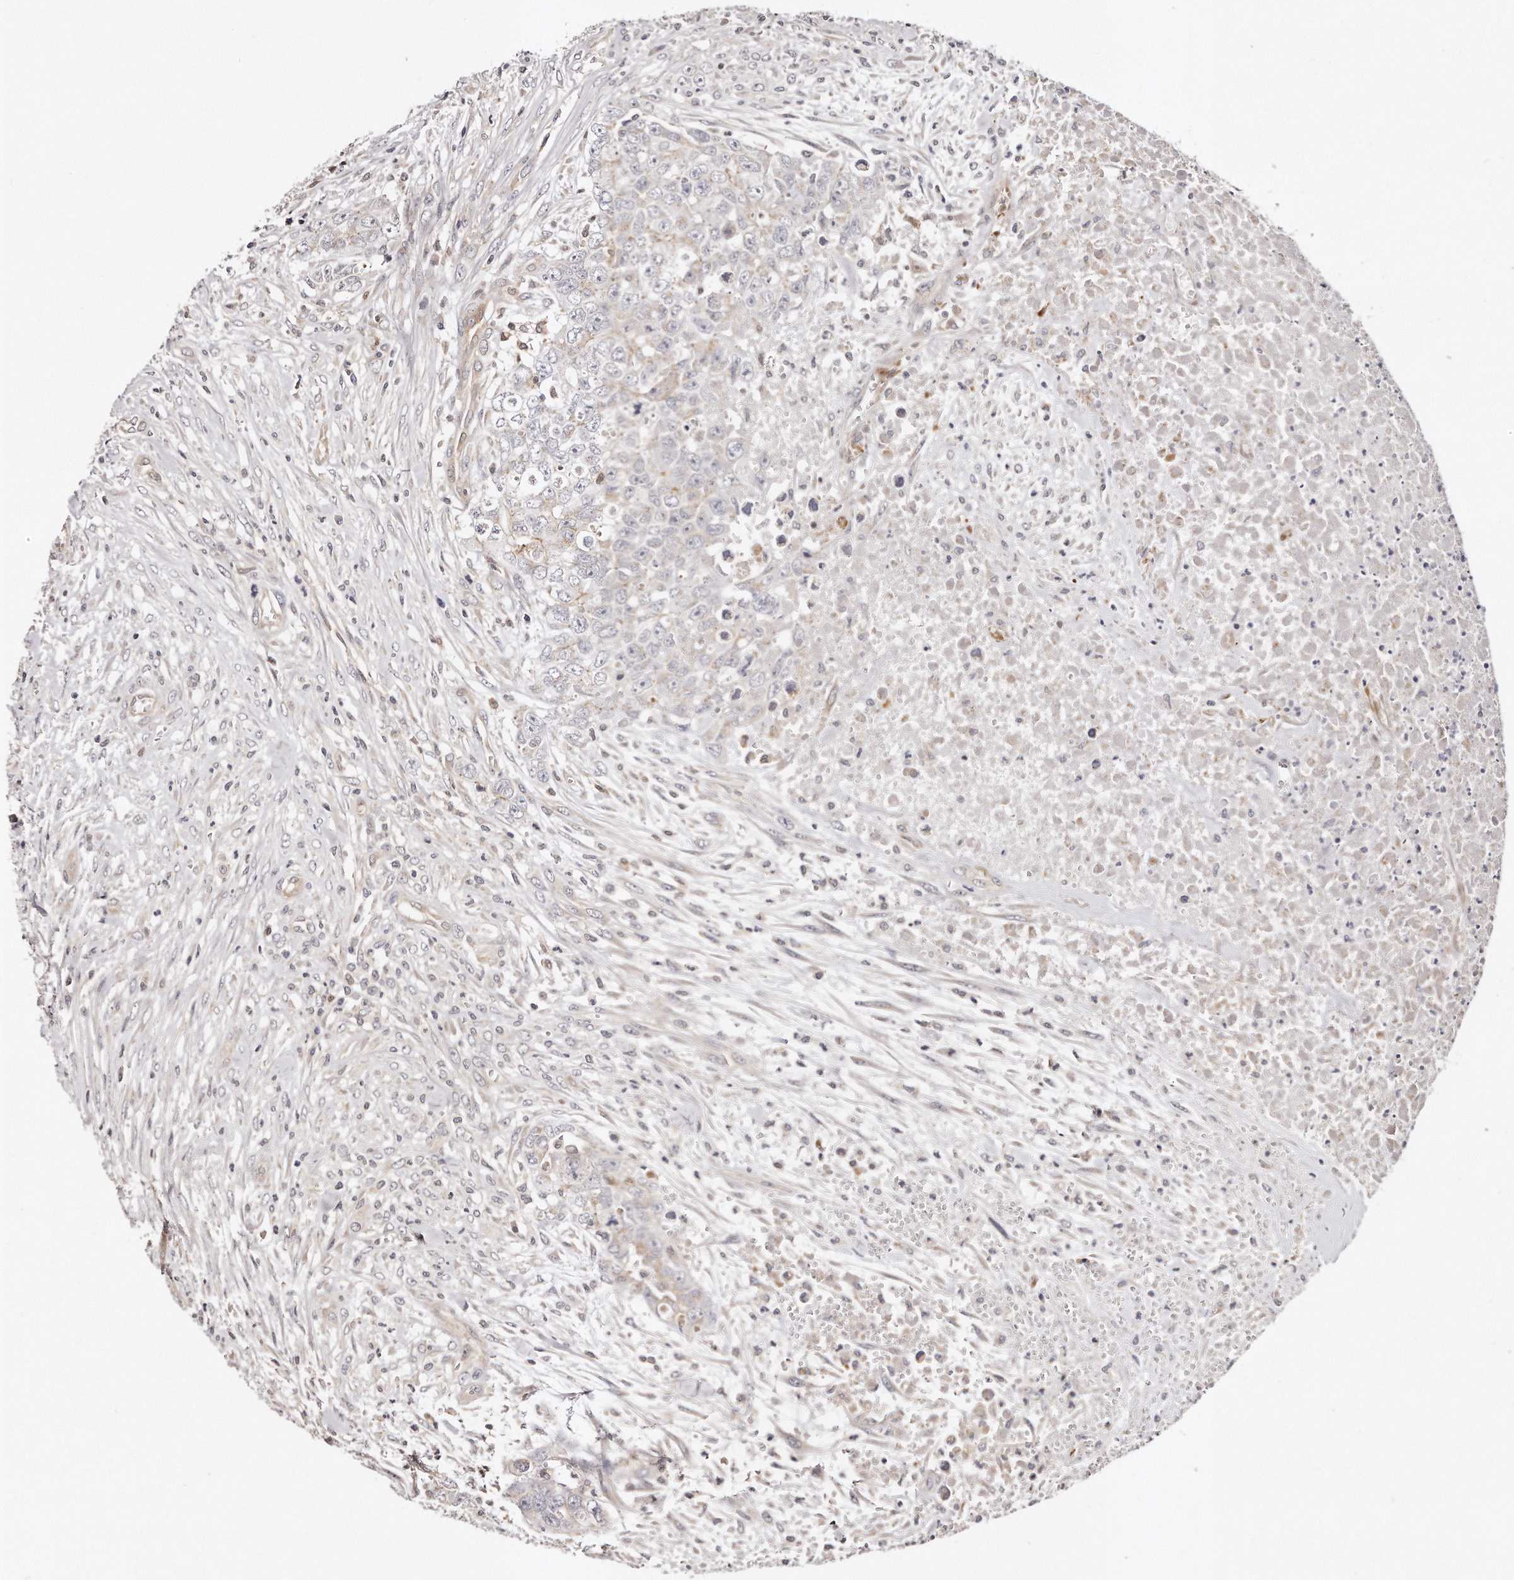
{"staining": {"intensity": "negative", "quantity": "none", "location": "none"}, "tissue": "testis cancer", "cell_type": "Tumor cells", "image_type": "cancer", "snomed": [{"axis": "morphology", "description": "Carcinoma, Embryonal, NOS"}, {"axis": "topography", "description": "Testis"}], "caption": "Tumor cells are negative for brown protein staining in embryonal carcinoma (testis).", "gene": "GBP4", "patient": {"sex": "male", "age": 28}}